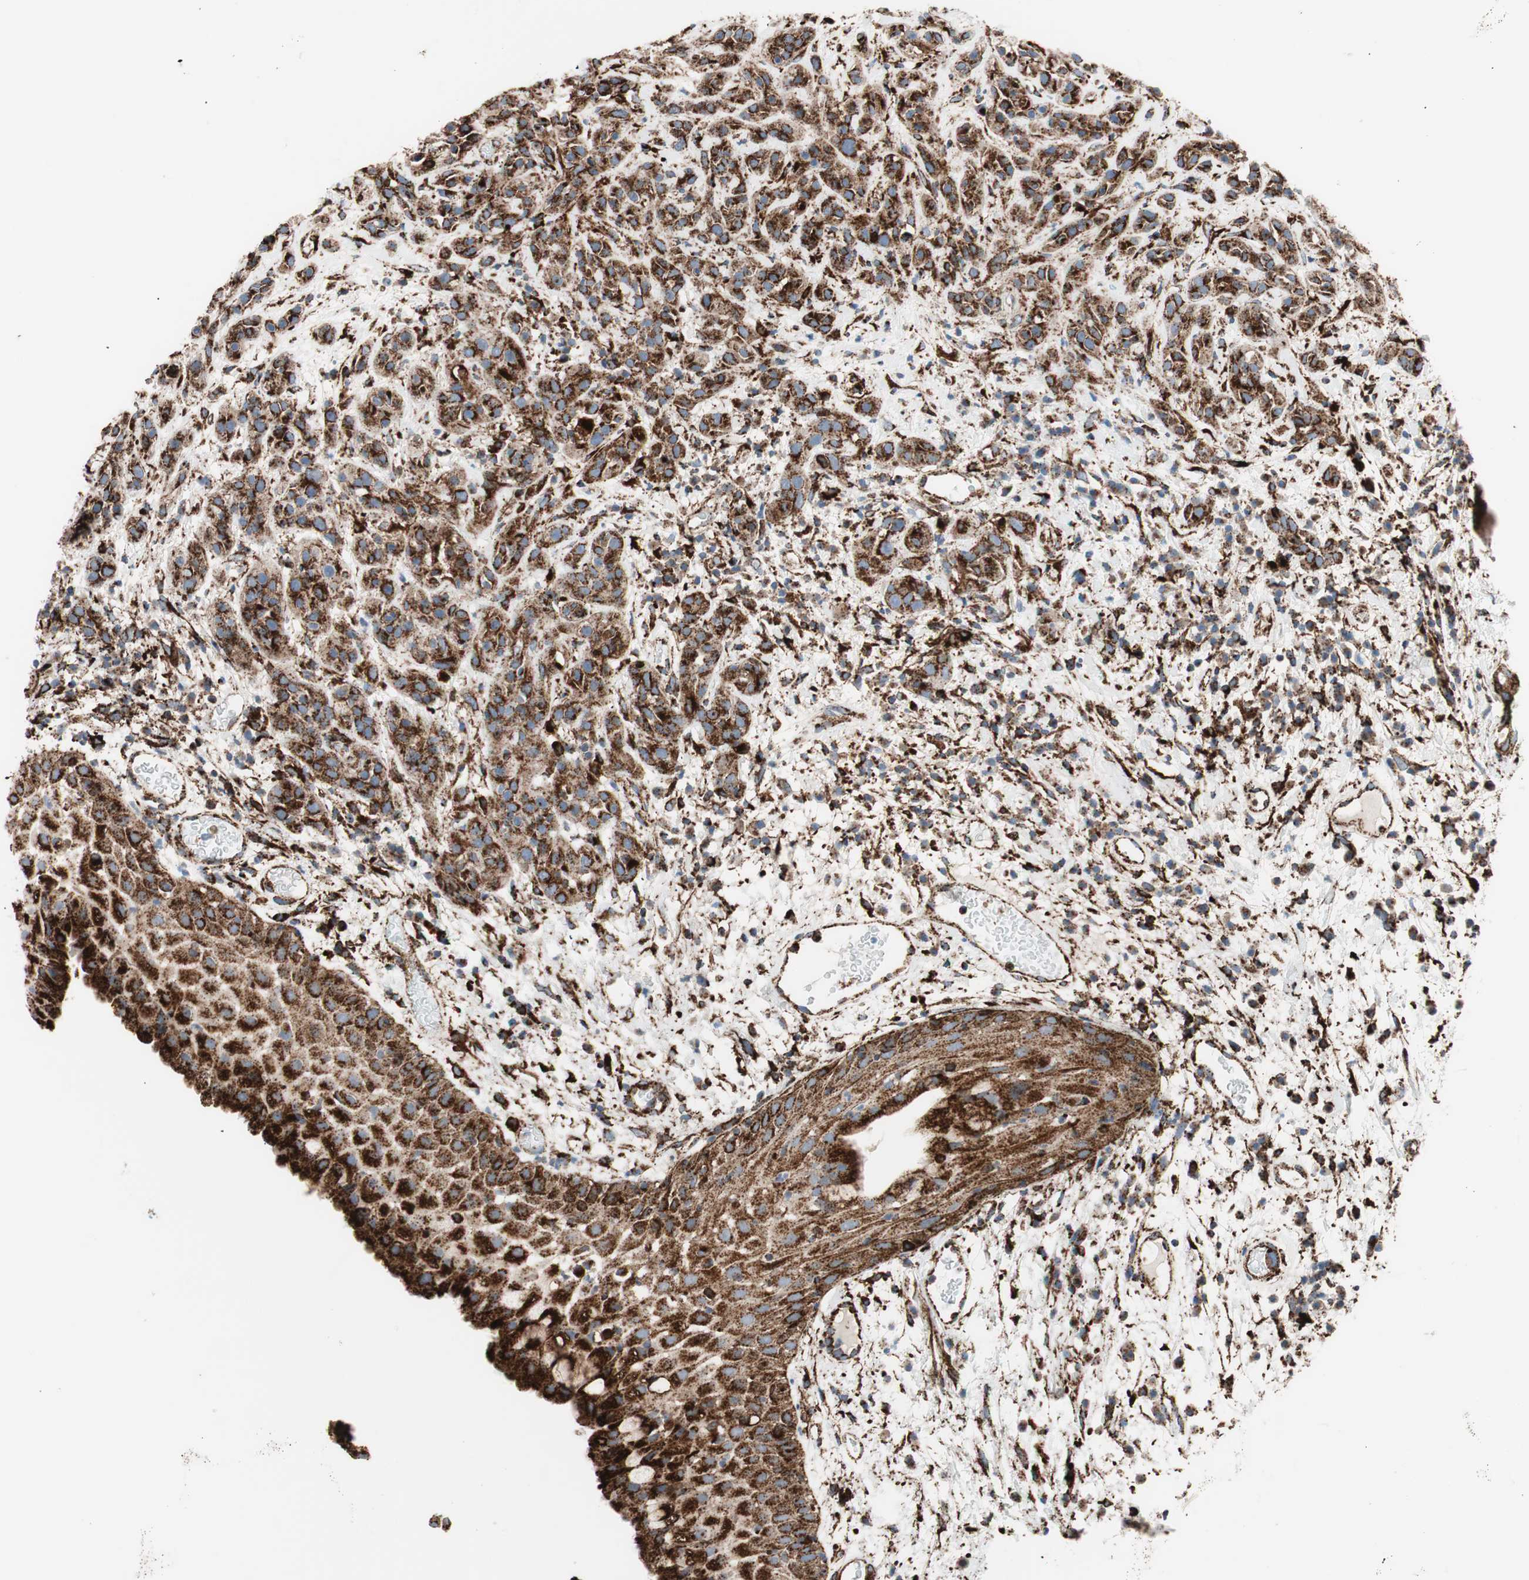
{"staining": {"intensity": "strong", "quantity": ">75%", "location": "cytoplasmic/membranous"}, "tissue": "head and neck cancer", "cell_type": "Tumor cells", "image_type": "cancer", "snomed": [{"axis": "morphology", "description": "Squamous cell carcinoma, NOS"}, {"axis": "topography", "description": "Head-Neck"}], "caption": "Protein expression analysis of human head and neck squamous cell carcinoma reveals strong cytoplasmic/membranous positivity in about >75% of tumor cells.", "gene": "LAMP1", "patient": {"sex": "male", "age": 62}}